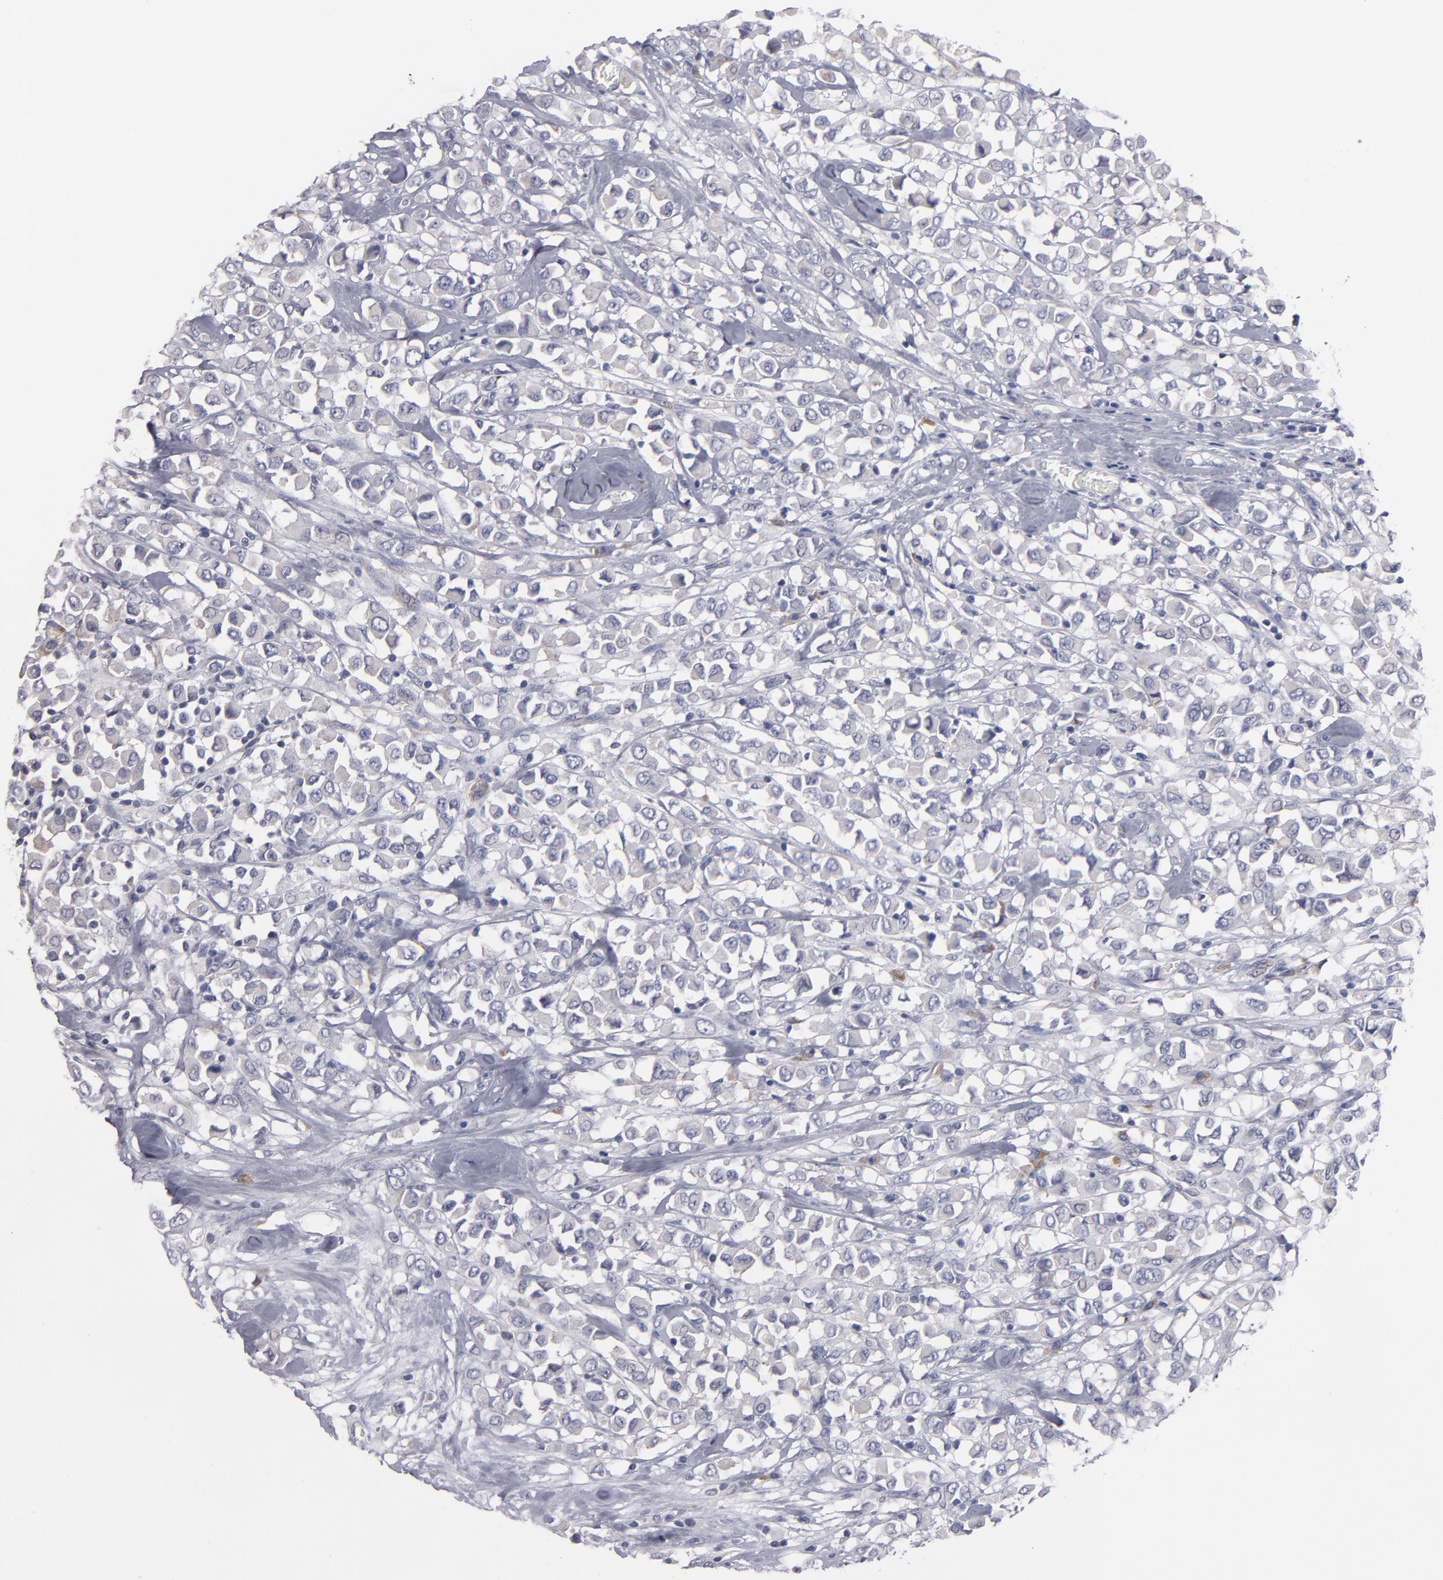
{"staining": {"intensity": "weak", "quantity": "25%-75%", "location": "cytoplasmic/membranous"}, "tissue": "breast cancer", "cell_type": "Tumor cells", "image_type": "cancer", "snomed": [{"axis": "morphology", "description": "Duct carcinoma"}, {"axis": "topography", "description": "Breast"}], "caption": "DAB (3,3'-diaminobenzidine) immunohistochemical staining of breast invasive ductal carcinoma reveals weak cytoplasmic/membranous protein positivity in approximately 25%-75% of tumor cells.", "gene": "CCDC80", "patient": {"sex": "female", "age": 61}}